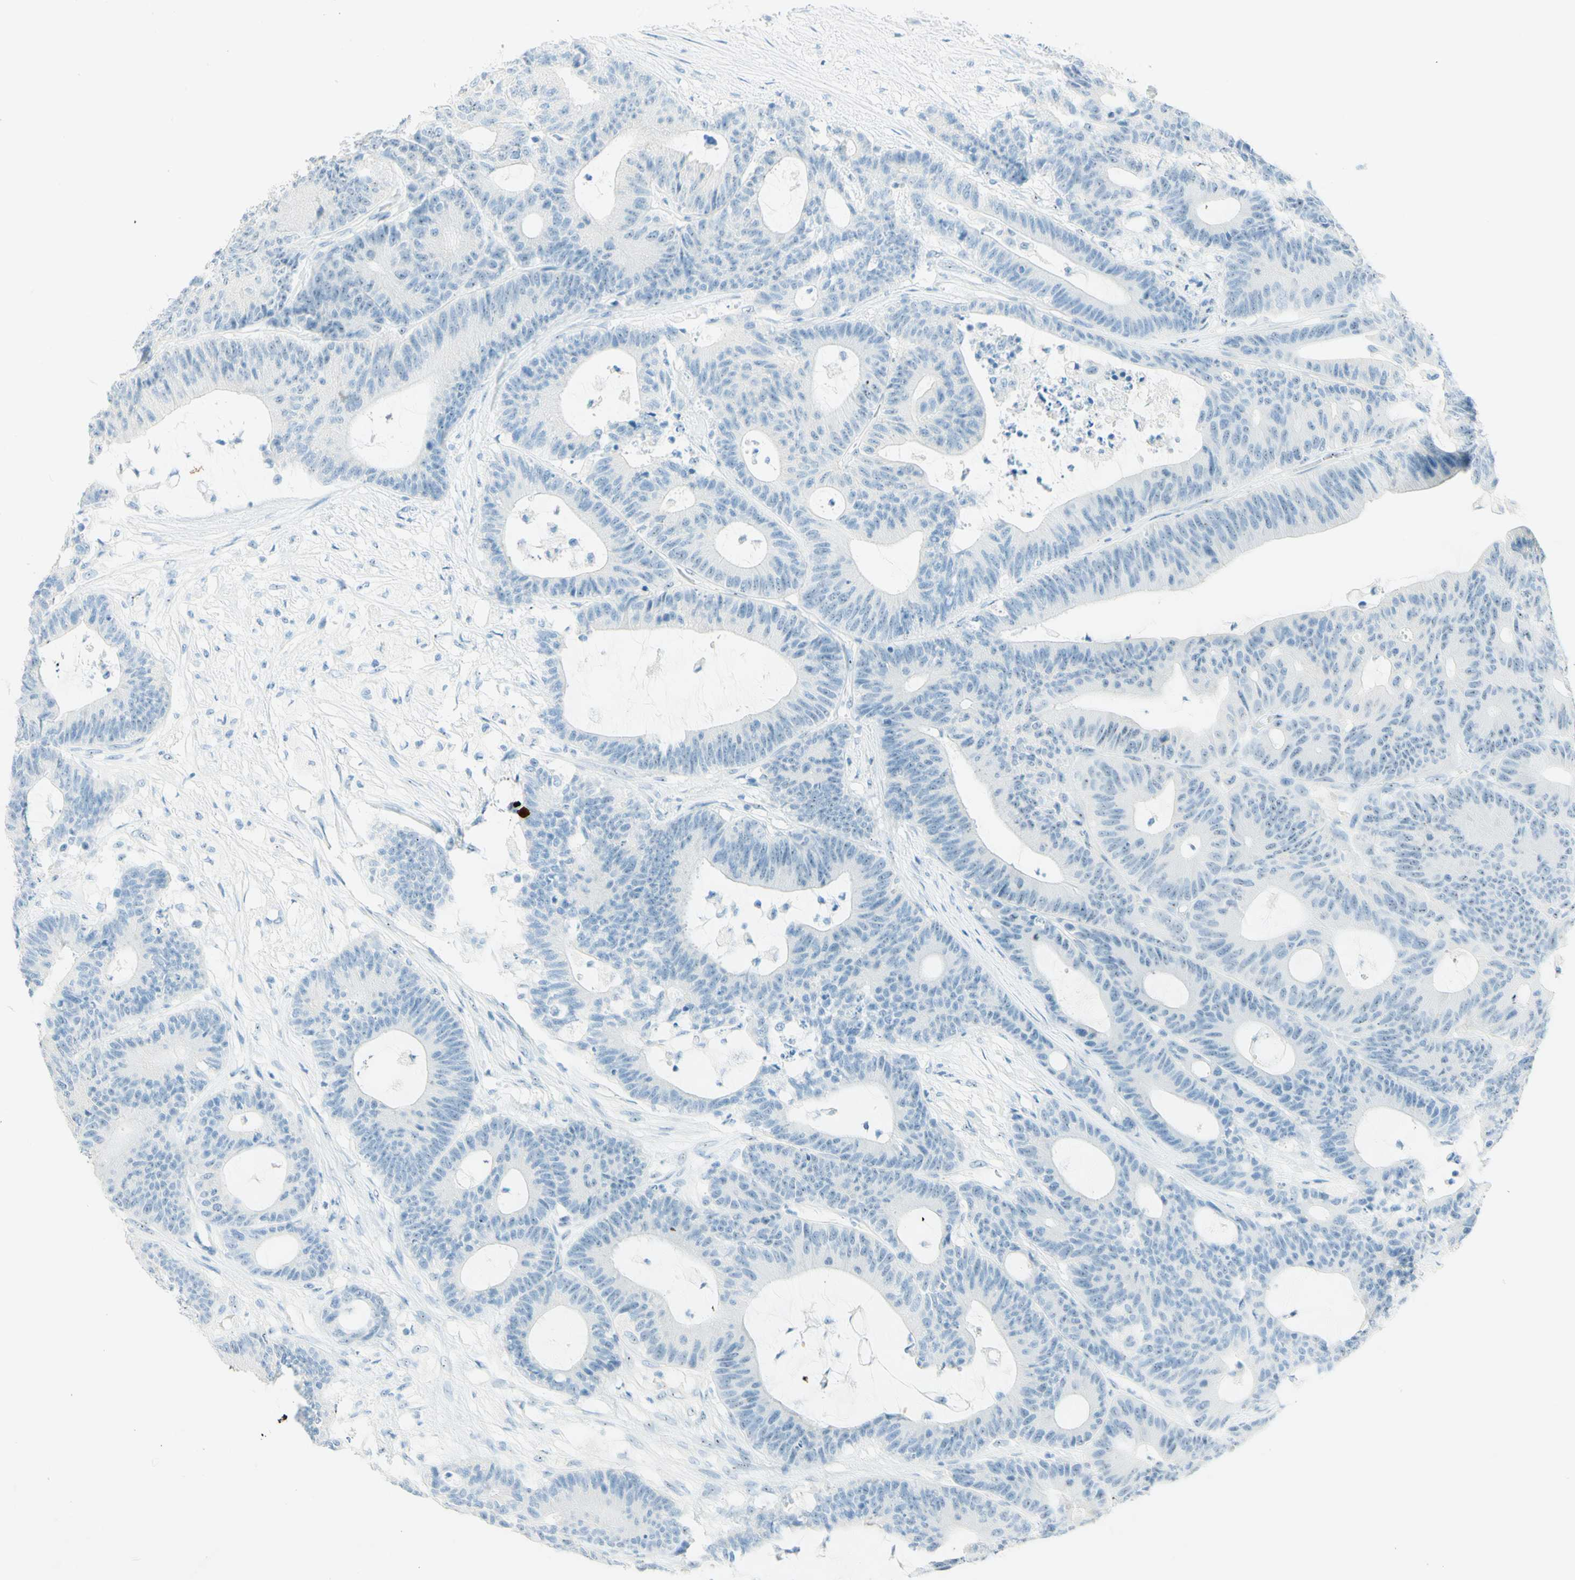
{"staining": {"intensity": "negative", "quantity": "none", "location": "none"}, "tissue": "colorectal cancer", "cell_type": "Tumor cells", "image_type": "cancer", "snomed": [{"axis": "morphology", "description": "Adenocarcinoma, NOS"}, {"axis": "topography", "description": "Colon"}], "caption": "Tumor cells show no significant protein staining in colorectal cancer.", "gene": "FMR1NB", "patient": {"sex": "female", "age": 84}}